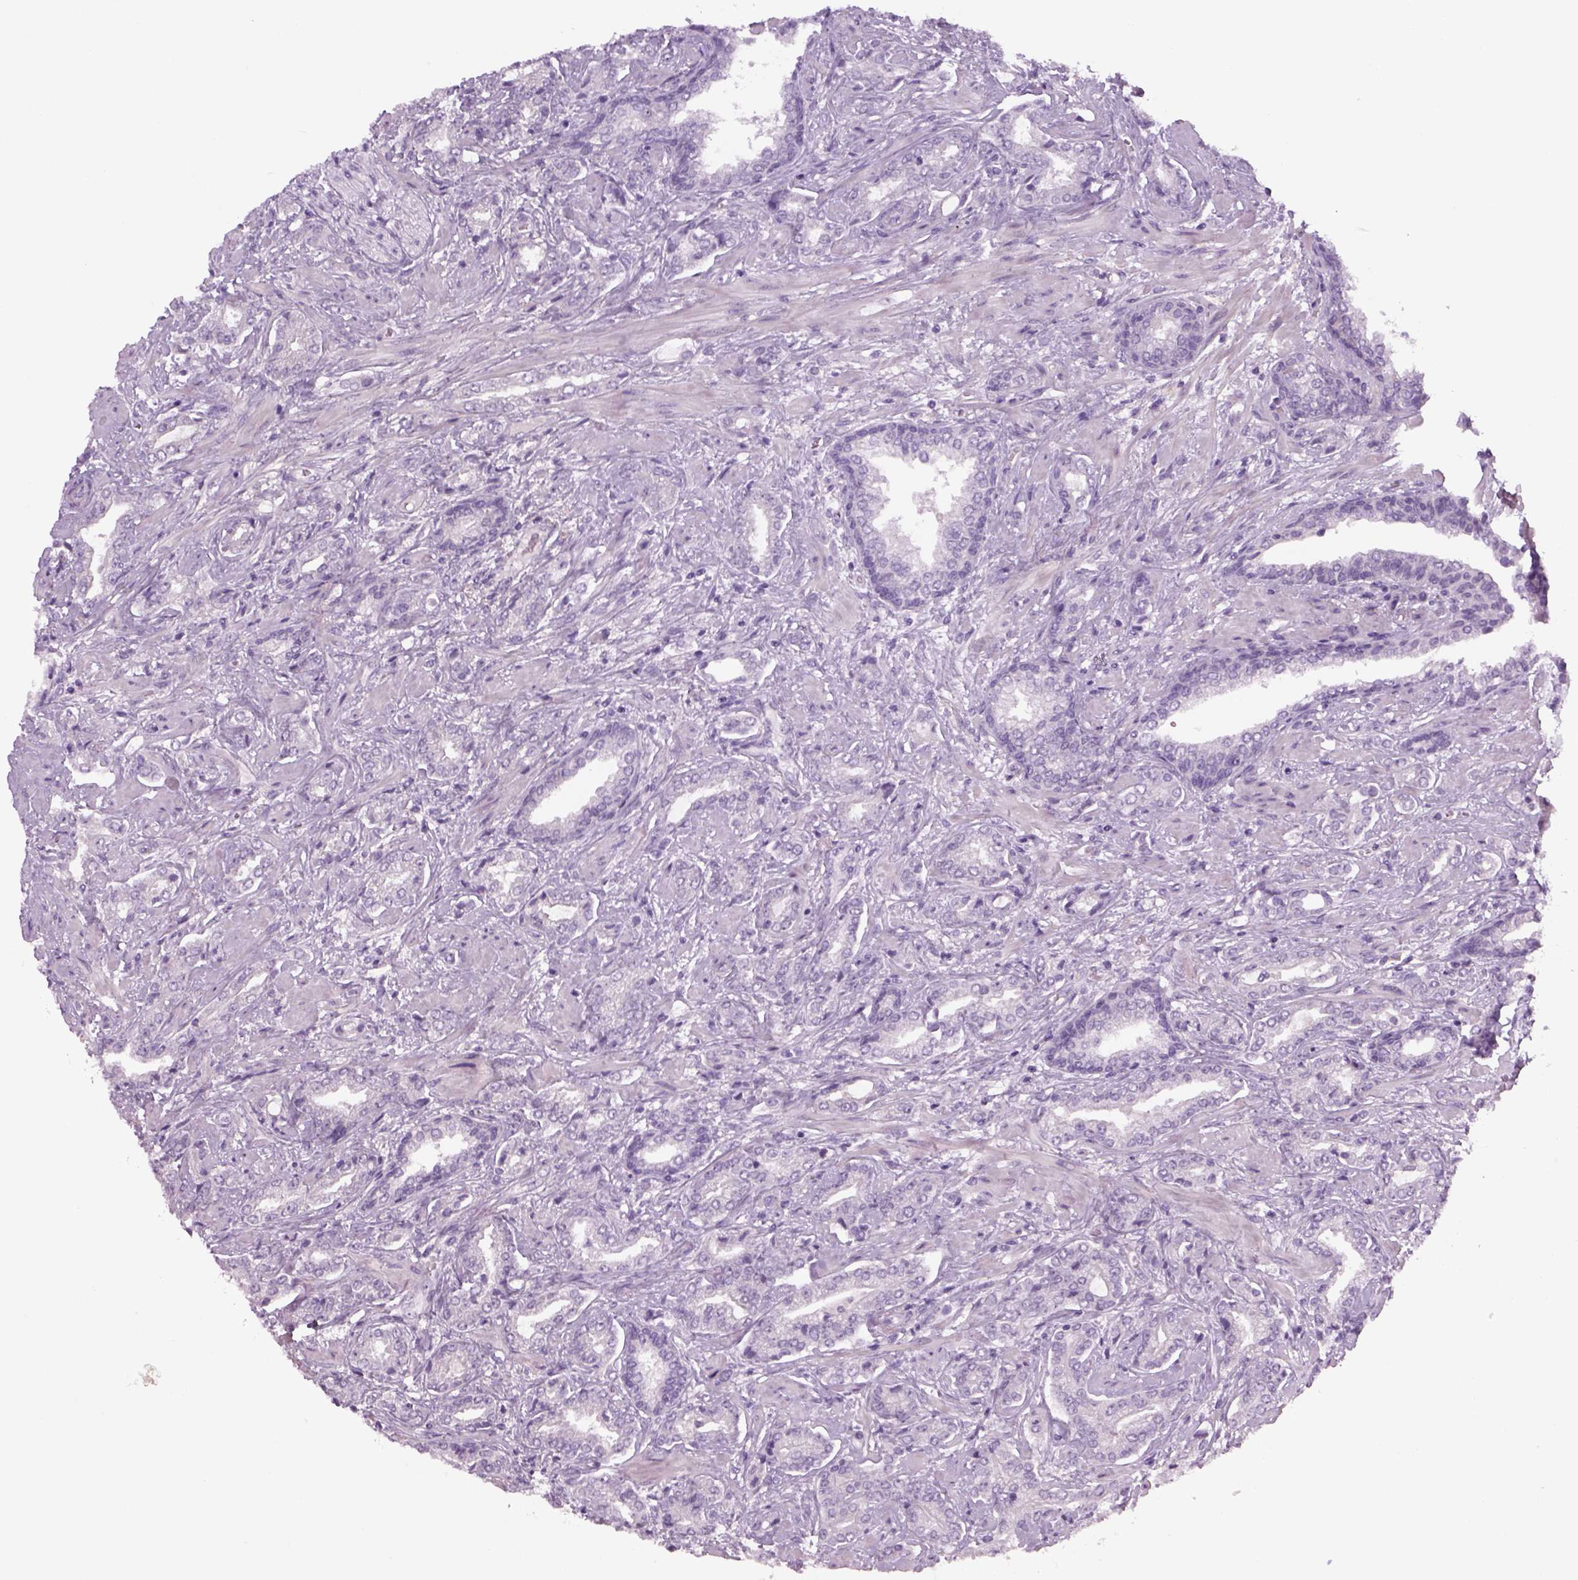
{"staining": {"intensity": "negative", "quantity": "none", "location": "none"}, "tissue": "prostate cancer", "cell_type": "Tumor cells", "image_type": "cancer", "snomed": [{"axis": "morphology", "description": "Adenocarcinoma, Low grade"}, {"axis": "topography", "description": "Prostate"}], "caption": "Human prostate cancer stained for a protein using immunohistochemistry shows no expression in tumor cells.", "gene": "MDH1B", "patient": {"sex": "male", "age": 61}}